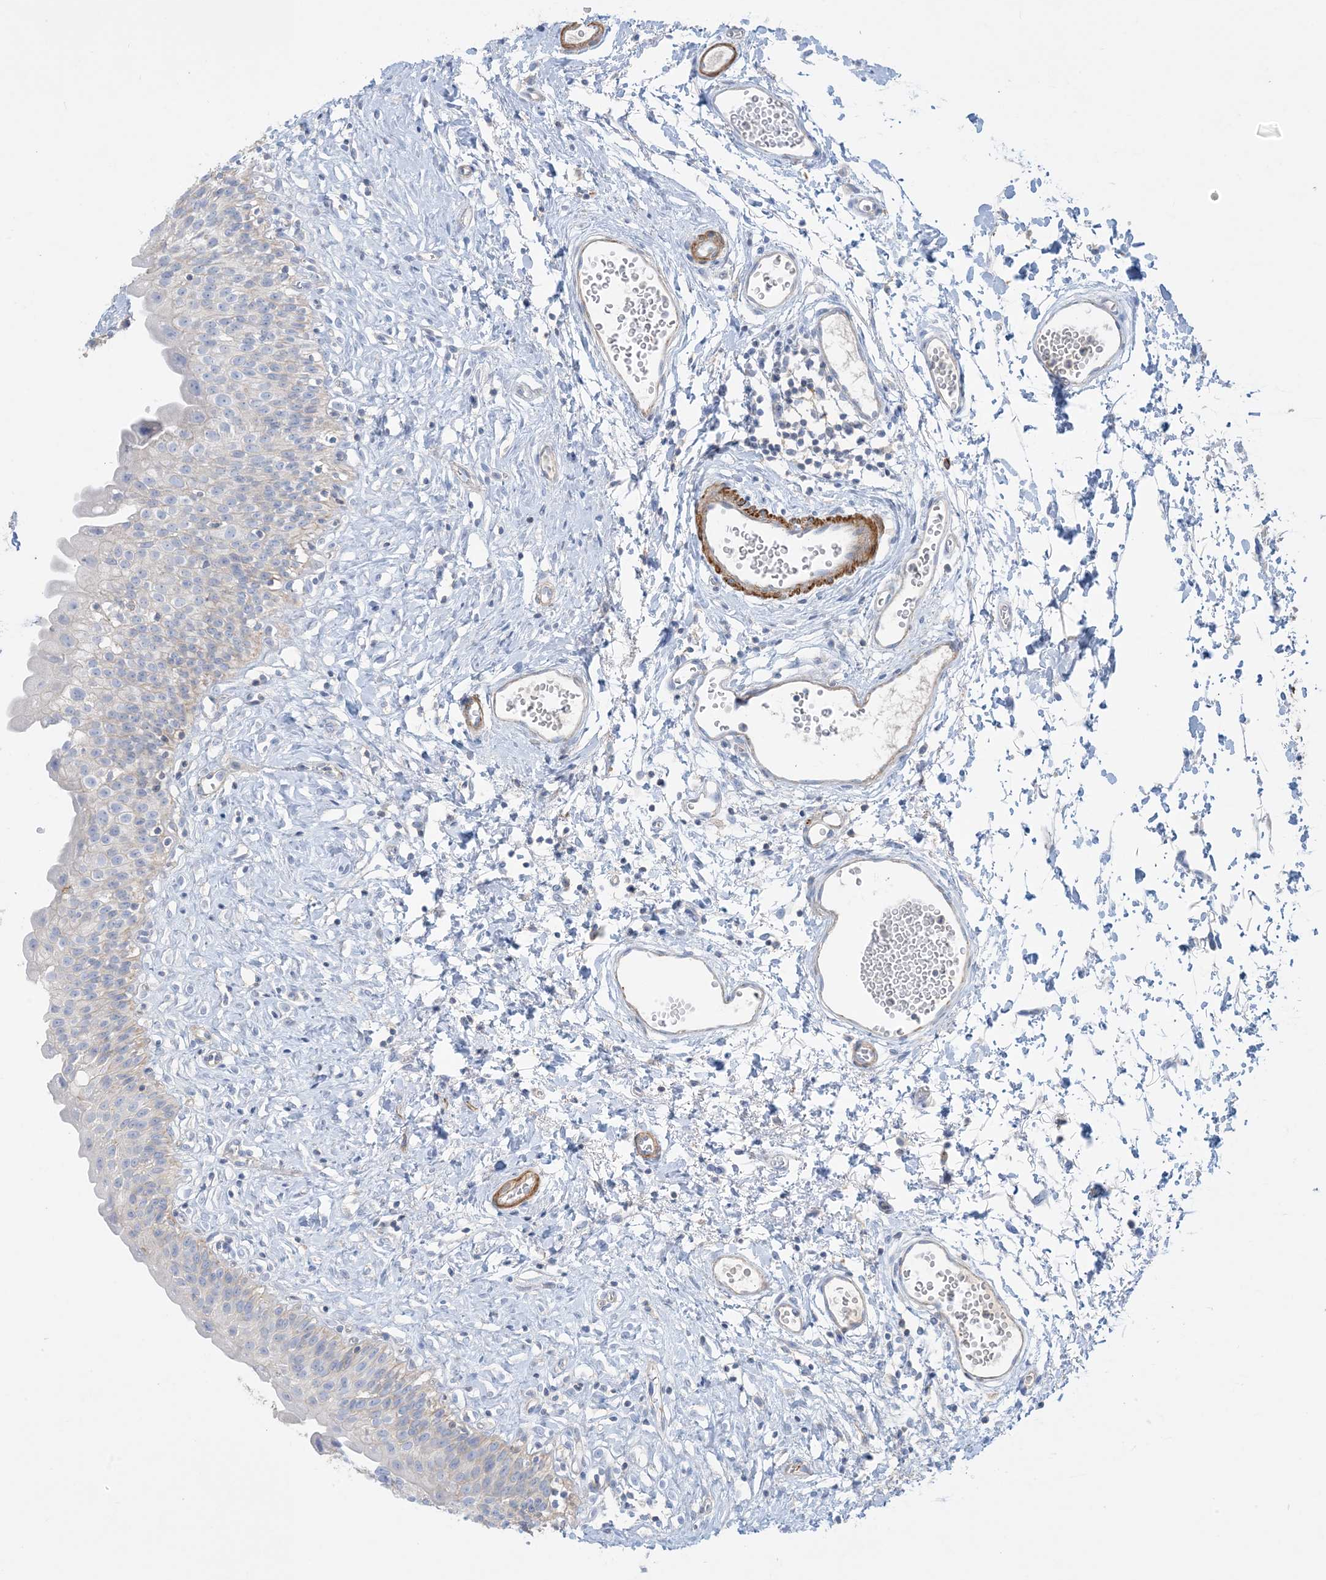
{"staining": {"intensity": "negative", "quantity": "none", "location": "none"}, "tissue": "urinary bladder", "cell_type": "Urothelial cells", "image_type": "normal", "snomed": [{"axis": "morphology", "description": "Normal tissue, NOS"}, {"axis": "topography", "description": "Urinary bladder"}], "caption": "This micrograph is of benign urinary bladder stained with IHC to label a protein in brown with the nuclei are counter-stained blue. There is no staining in urothelial cells.", "gene": "GTF3C2", "patient": {"sex": "male", "age": 51}}